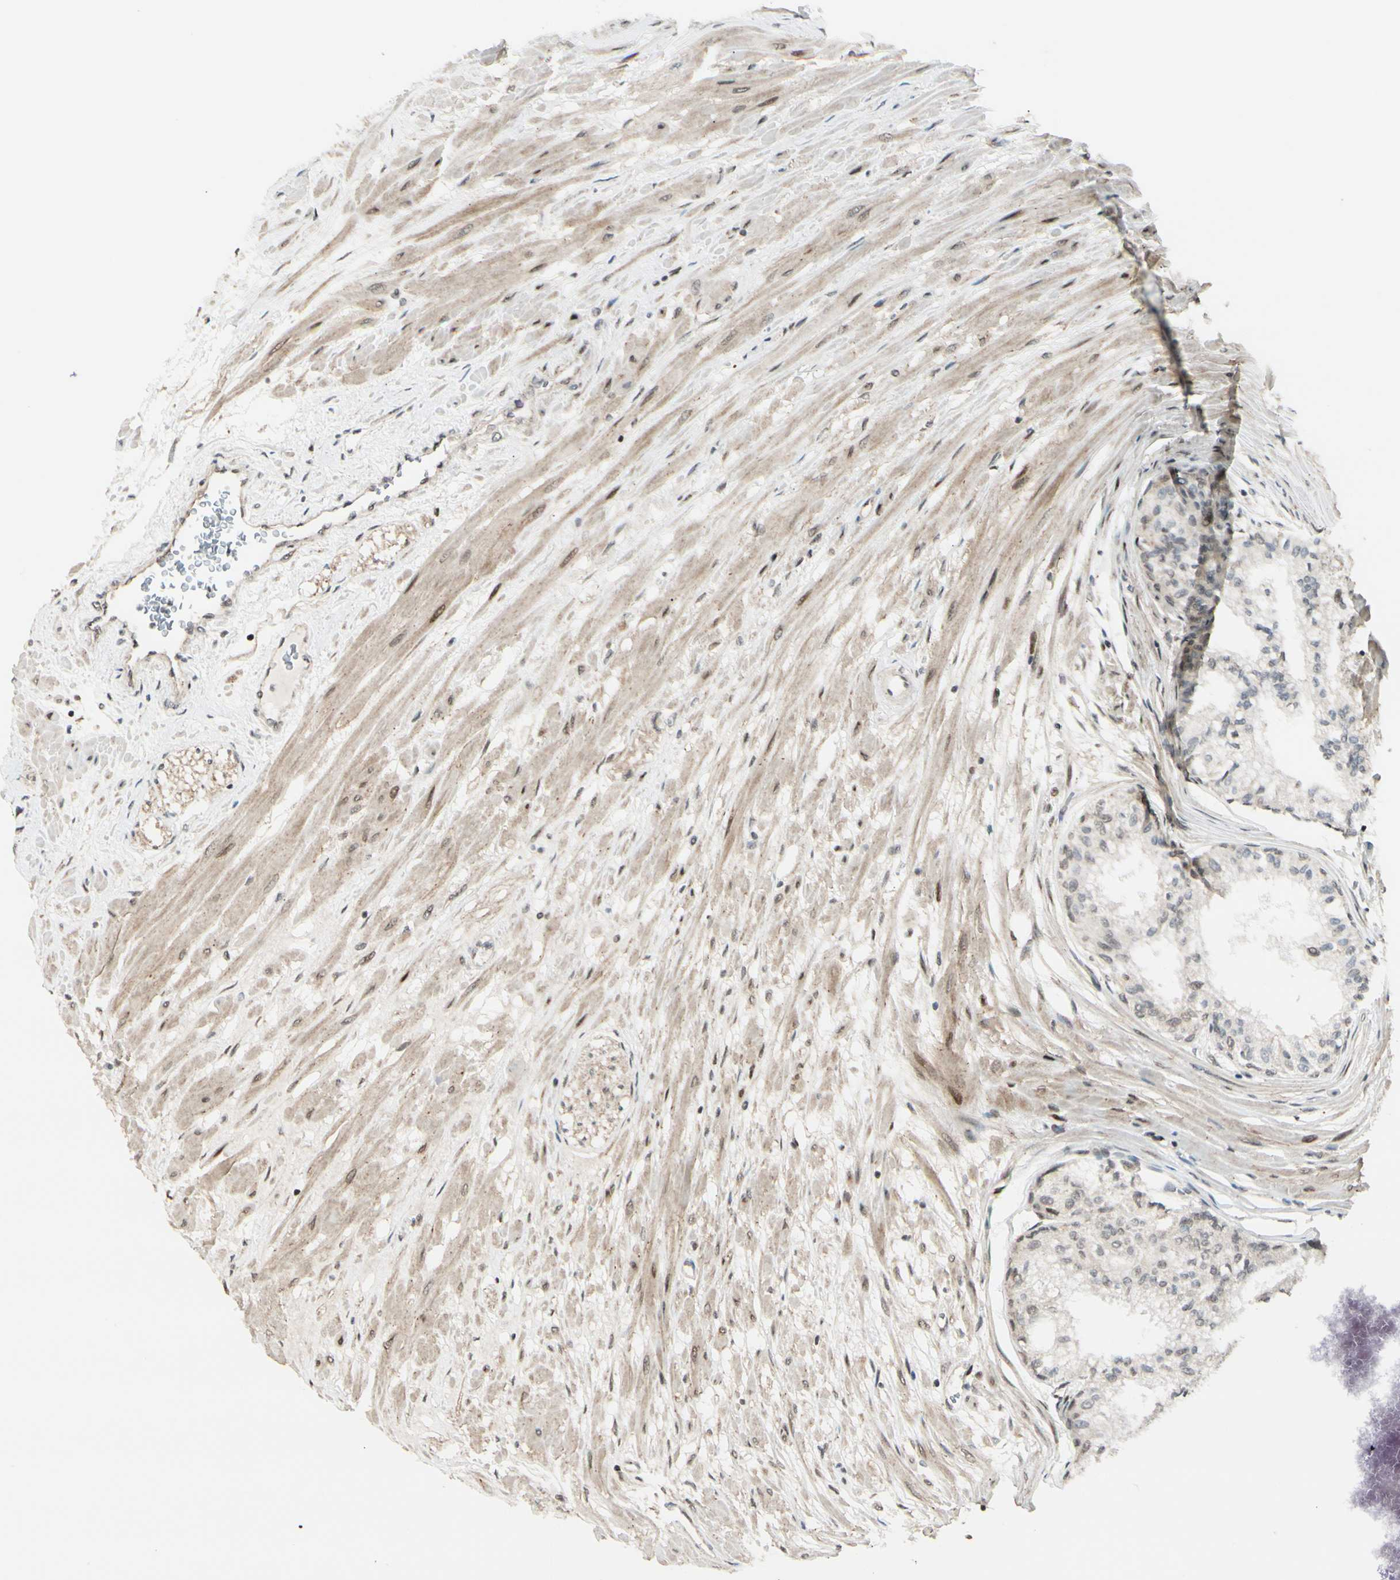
{"staining": {"intensity": "moderate", "quantity": ">75%", "location": "nuclear"}, "tissue": "prostate", "cell_type": "Glandular cells", "image_type": "normal", "snomed": [{"axis": "morphology", "description": "Normal tissue, NOS"}, {"axis": "topography", "description": "Prostate"}, {"axis": "topography", "description": "Seminal veicle"}], "caption": "High-power microscopy captured an immunohistochemistry photomicrograph of normal prostate, revealing moderate nuclear expression in about >75% of glandular cells.", "gene": "BRMS1", "patient": {"sex": "male", "age": 60}}